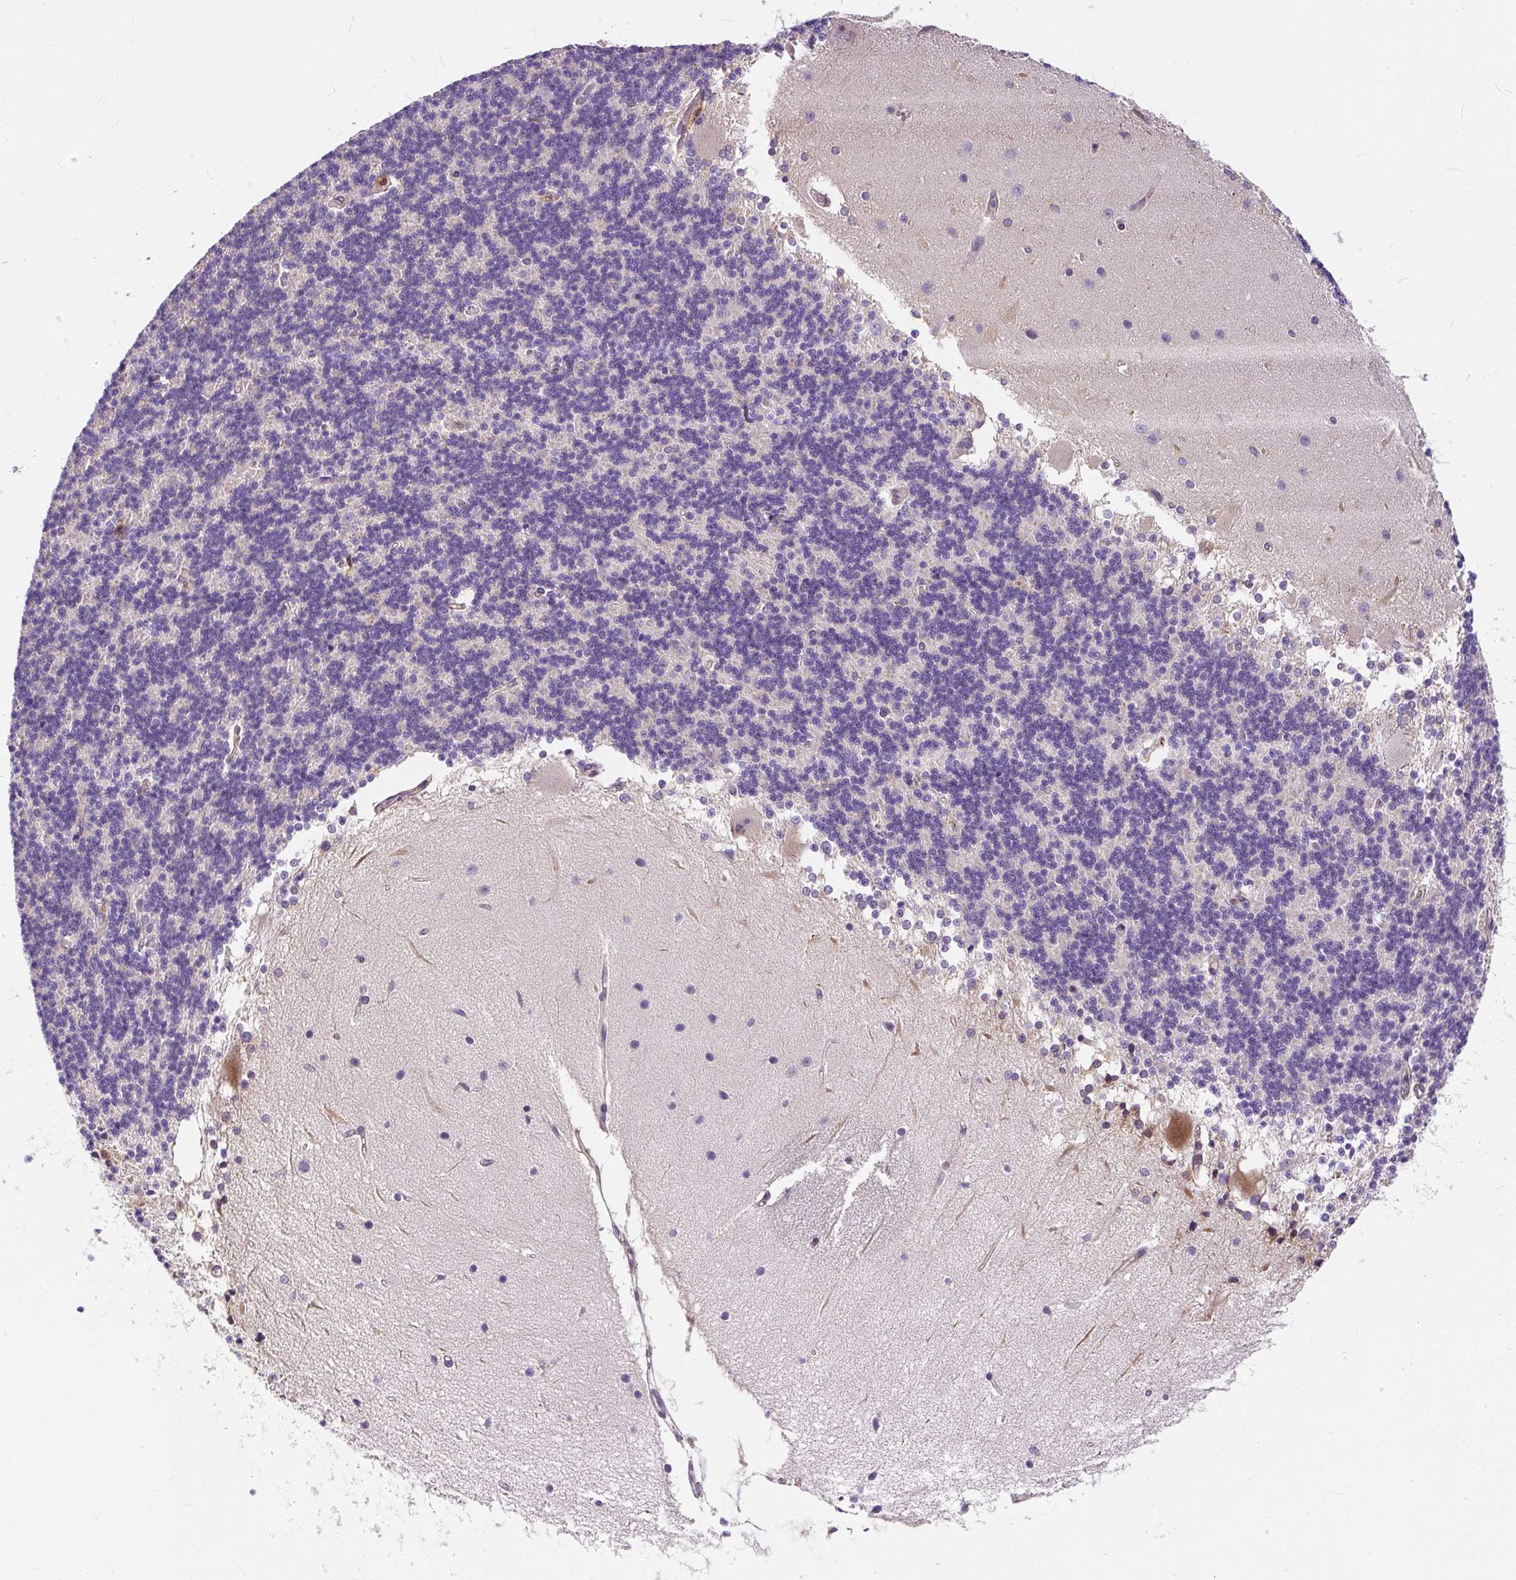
{"staining": {"intensity": "negative", "quantity": "none", "location": "none"}, "tissue": "cerebellum", "cell_type": "Cells in granular layer", "image_type": "normal", "snomed": [{"axis": "morphology", "description": "Normal tissue, NOS"}, {"axis": "topography", "description": "Cerebellum"}], "caption": "High power microscopy micrograph of an IHC histopathology image of normal cerebellum, revealing no significant staining in cells in granular layer.", "gene": "CYP20A1", "patient": {"sex": "female", "age": 54}}